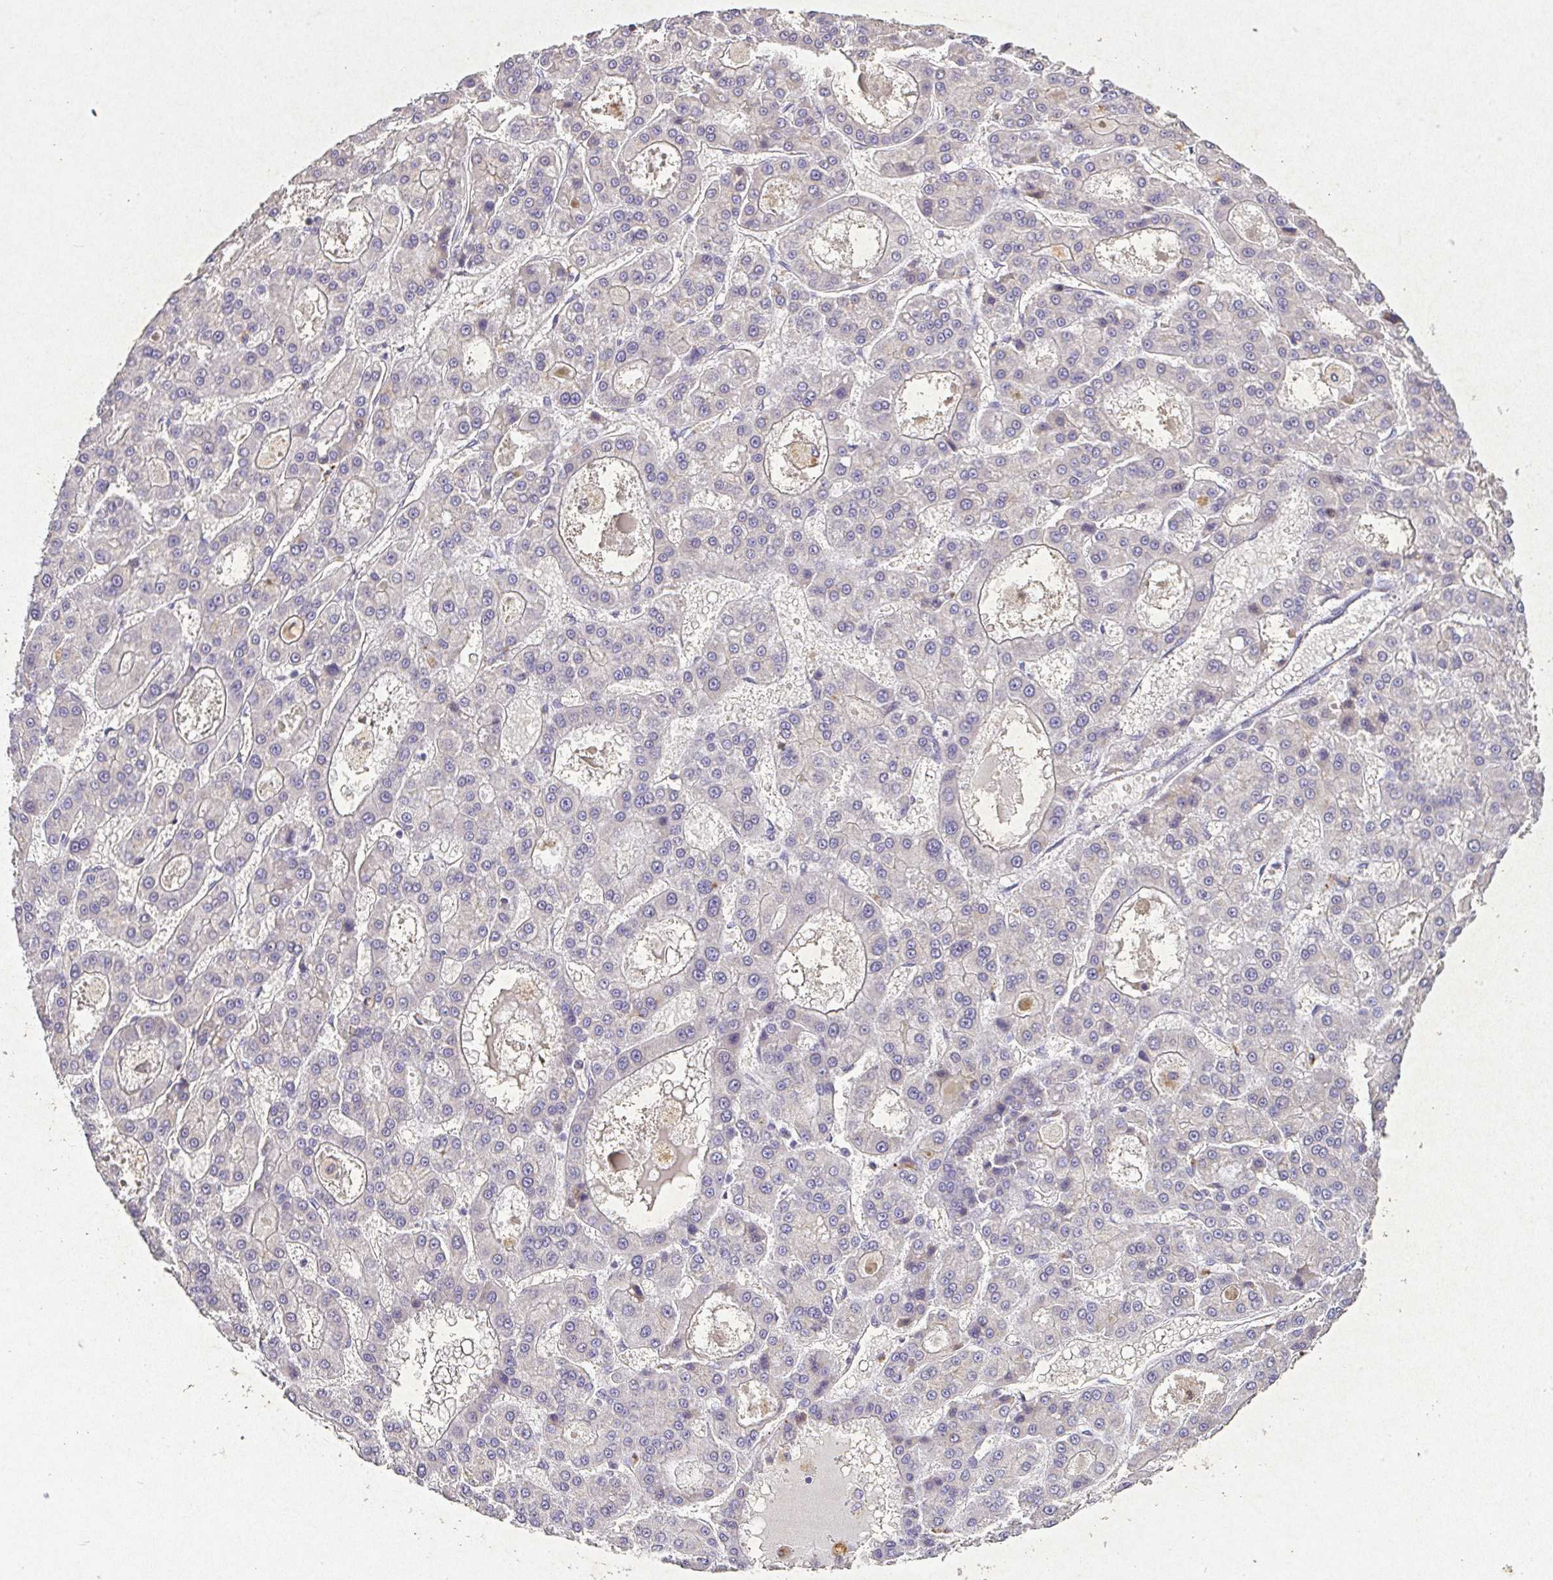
{"staining": {"intensity": "negative", "quantity": "none", "location": "none"}, "tissue": "liver cancer", "cell_type": "Tumor cells", "image_type": "cancer", "snomed": [{"axis": "morphology", "description": "Carcinoma, Hepatocellular, NOS"}, {"axis": "topography", "description": "Liver"}], "caption": "The image demonstrates no significant staining in tumor cells of liver hepatocellular carcinoma. (Brightfield microscopy of DAB IHC at high magnification).", "gene": "RPS2", "patient": {"sex": "male", "age": 70}}